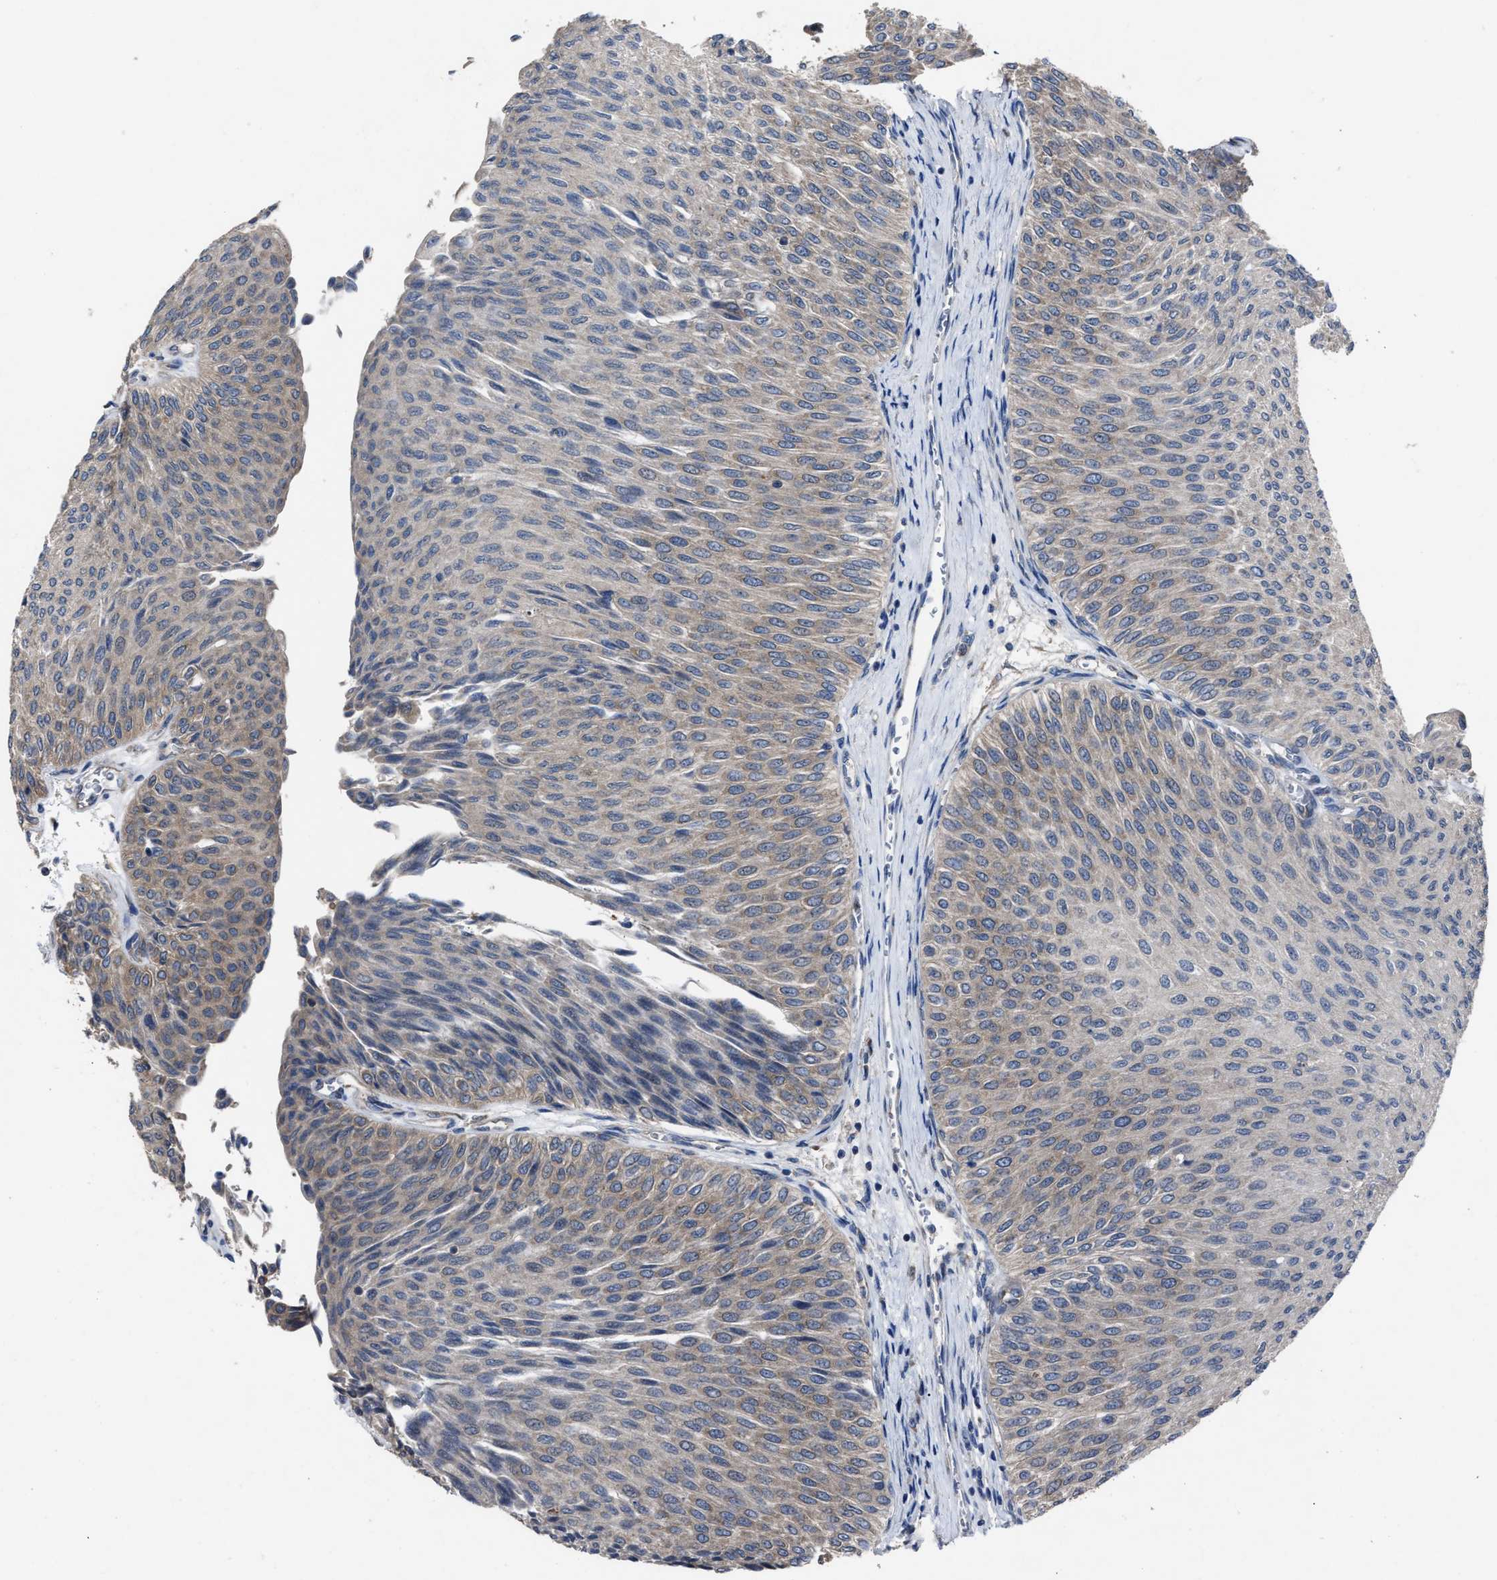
{"staining": {"intensity": "weak", "quantity": "25%-75%", "location": "cytoplasmic/membranous"}, "tissue": "urothelial cancer", "cell_type": "Tumor cells", "image_type": "cancer", "snomed": [{"axis": "morphology", "description": "Urothelial carcinoma, Low grade"}, {"axis": "topography", "description": "Urinary bladder"}], "caption": "The photomicrograph exhibits staining of urothelial cancer, revealing weak cytoplasmic/membranous protein positivity (brown color) within tumor cells. (Brightfield microscopy of DAB IHC at high magnification).", "gene": "UPF1", "patient": {"sex": "male", "age": 78}}